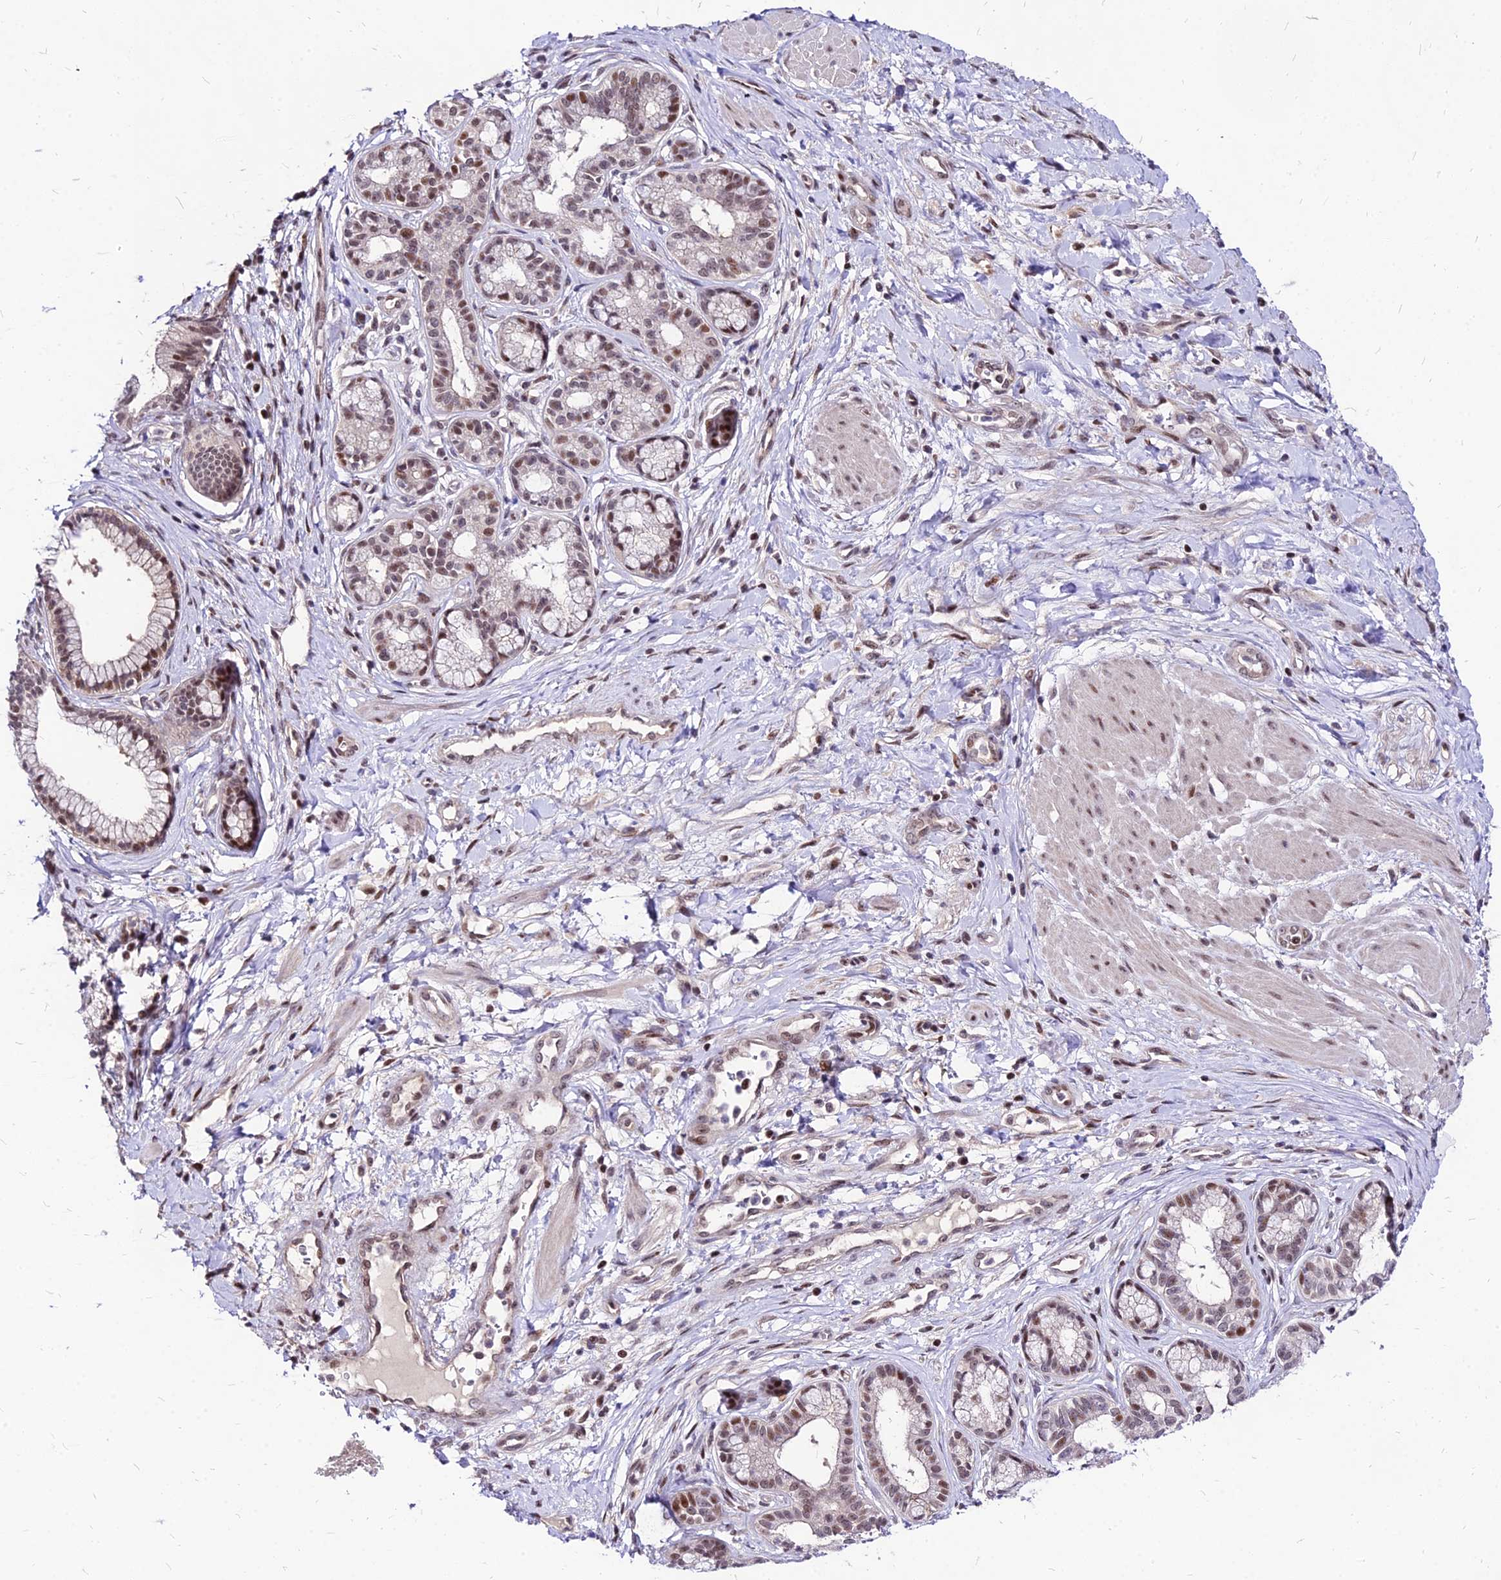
{"staining": {"intensity": "moderate", "quantity": "<25%", "location": "nuclear"}, "tissue": "pancreatic cancer", "cell_type": "Tumor cells", "image_type": "cancer", "snomed": [{"axis": "morphology", "description": "Adenocarcinoma, NOS"}, {"axis": "topography", "description": "Pancreas"}], "caption": "Immunohistochemical staining of human adenocarcinoma (pancreatic) shows low levels of moderate nuclear positivity in about <25% of tumor cells.", "gene": "DDX55", "patient": {"sex": "male", "age": 72}}